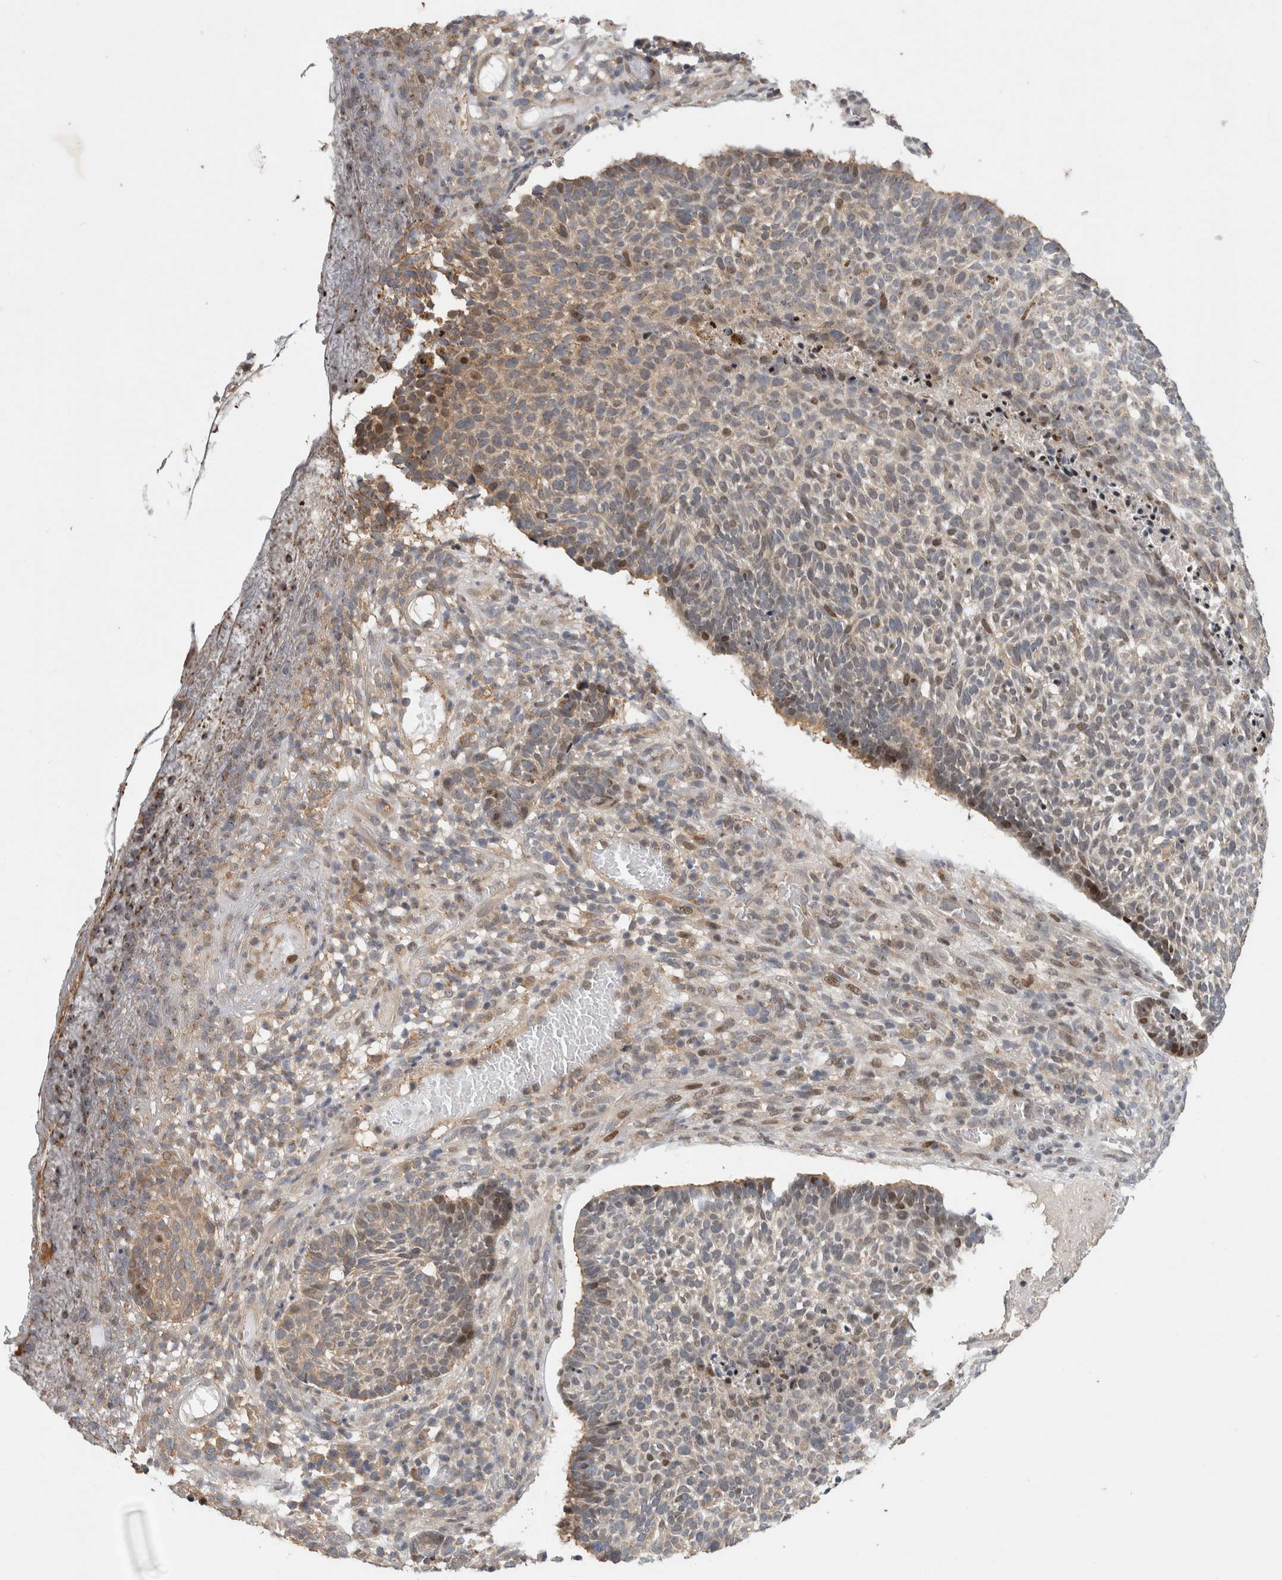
{"staining": {"intensity": "weak", "quantity": "<25%", "location": "nuclear"}, "tissue": "skin cancer", "cell_type": "Tumor cells", "image_type": "cancer", "snomed": [{"axis": "morphology", "description": "Basal cell carcinoma"}, {"axis": "topography", "description": "Skin"}], "caption": "IHC of basal cell carcinoma (skin) shows no staining in tumor cells.", "gene": "C8orf58", "patient": {"sex": "male", "age": 85}}